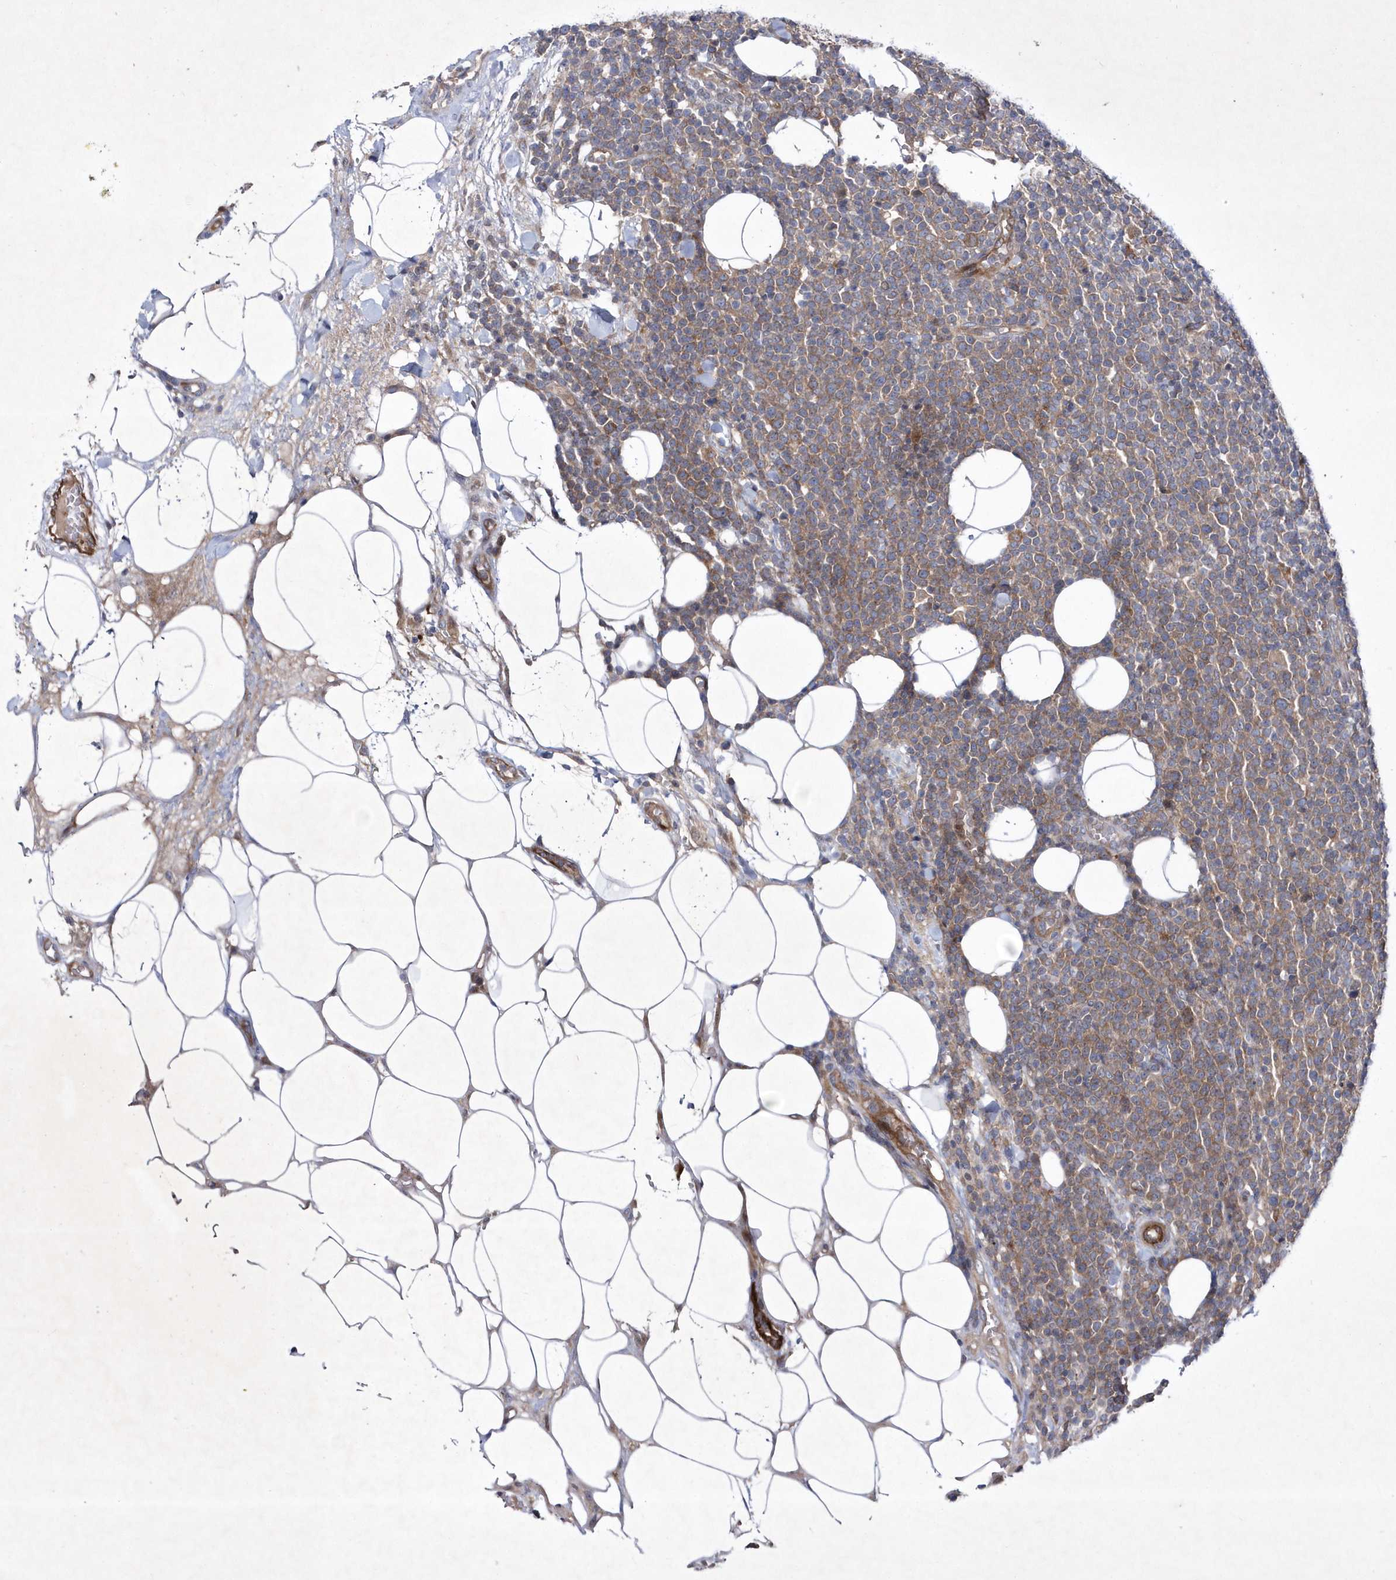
{"staining": {"intensity": "moderate", "quantity": ">75%", "location": "cytoplasmic/membranous"}, "tissue": "lymphoma", "cell_type": "Tumor cells", "image_type": "cancer", "snomed": [{"axis": "morphology", "description": "Malignant lymphoma, non-Hodgkin's type, High grade"}, {"axis": "topography", "description": "Lymph node"}], "caption": "IHC of malignant lymphoma, non-Hodgkin's type (high-grade) exhibits medium levels of moderate cytoplasmic/membranous positivity in about >75% of tumor cells.", "gene": "DSPP", "patient": {"sex": "male", "age": 61}}